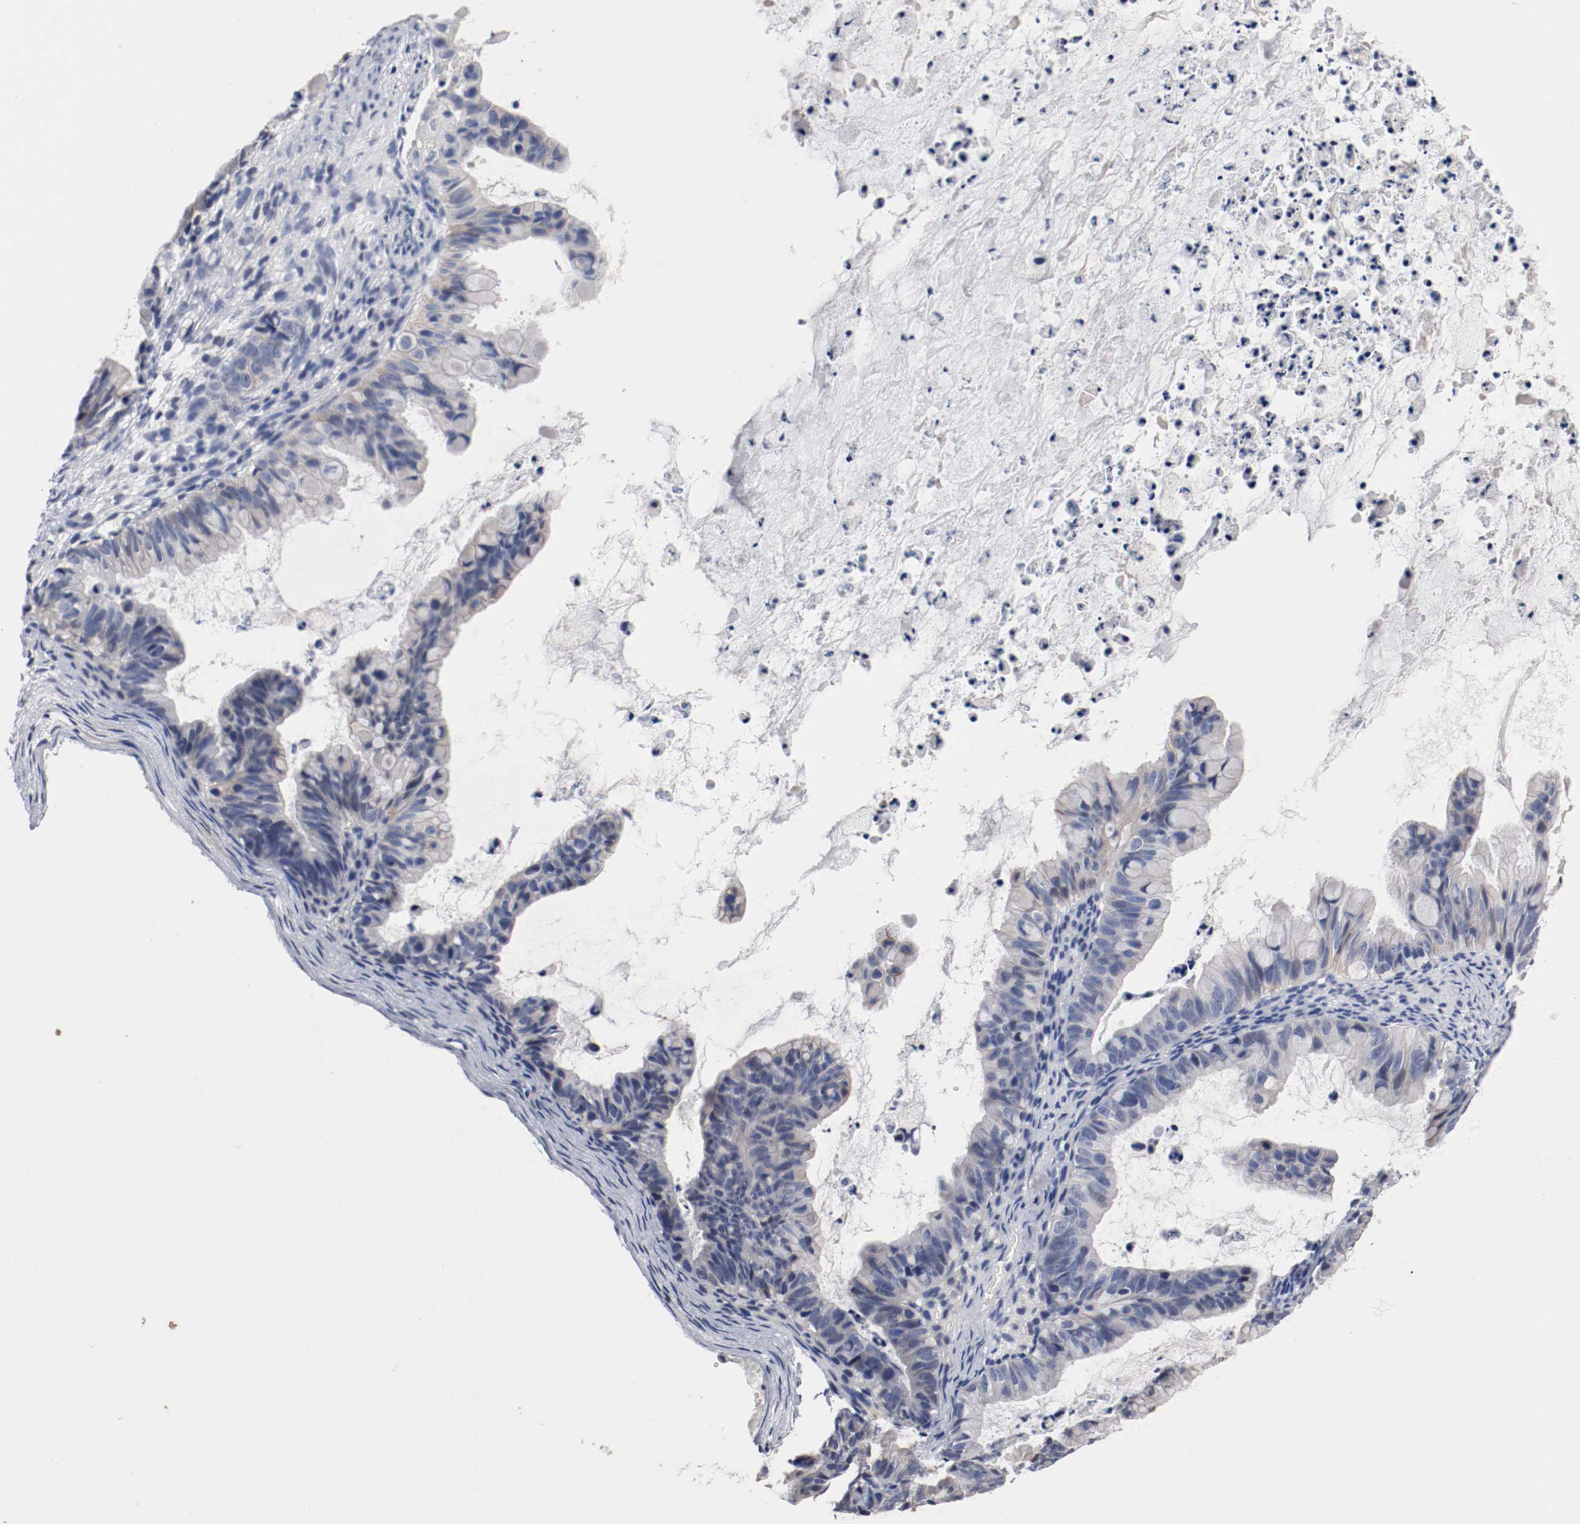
{"staining": {"intensity": "moderate", "quantity": "25%-75%", "location": "cytoplasmic/membranous"}, "tissue": "ovarian cancer", "cell_type": "Tumor cells", "image_type": "cancer", "snomed": [{"axis": "morphology", "description": "Cystadenocarcinoma, mucinous, NOS"}, {"axis": "topography", "description": "Ovary"}], "caption": "A histopathology image showing moderate cytoplasmic/membranous expression in about 25%-75% of tumor cells in mucinous cystadenocarcinoma (ovarian), as visualized by brown immunohistochemical staining.", "gene": "TNC", "patient": {"sex": "female", "age": 36}}